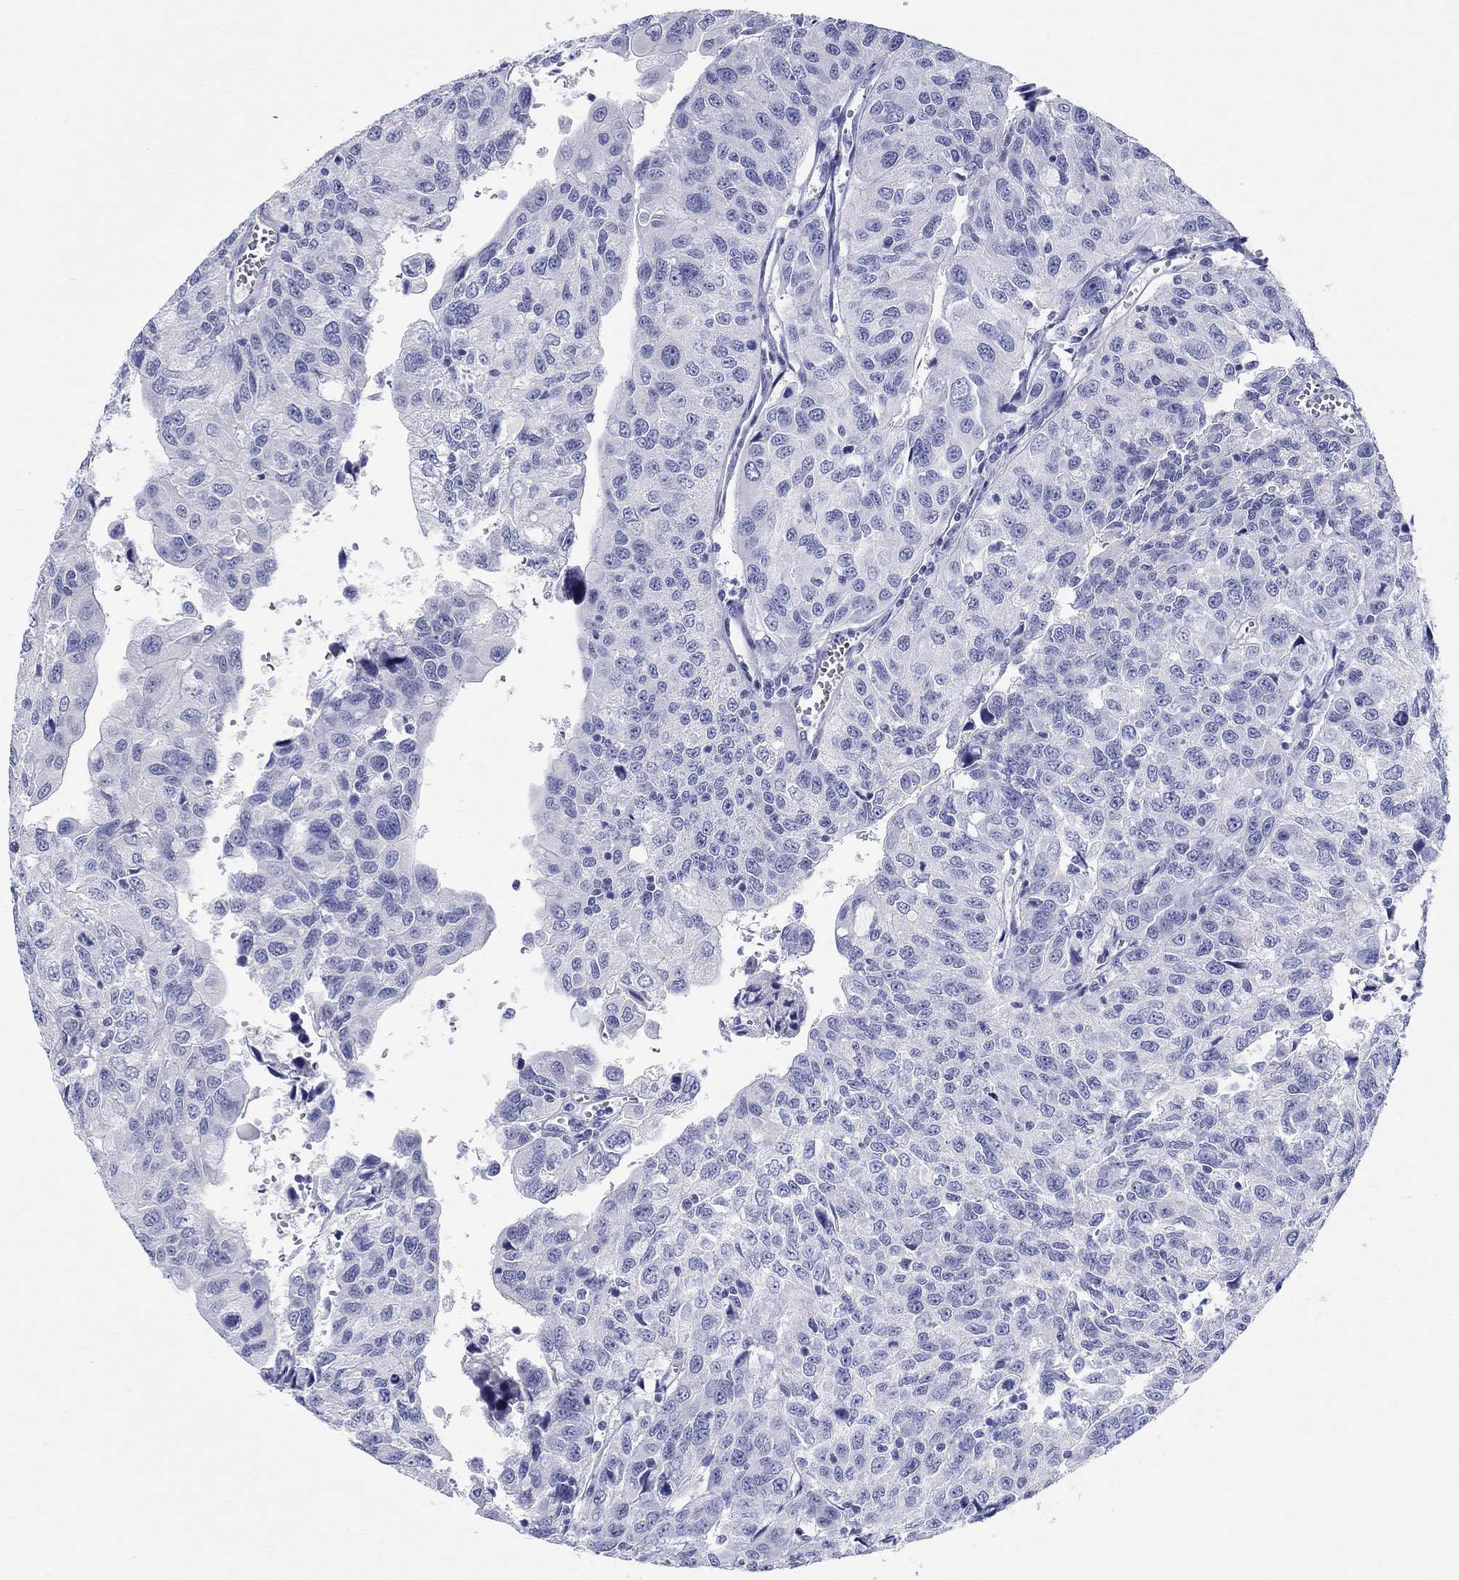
{"staining": {"intensity": "negative", "quantity": "none", "location": "none"}, "tissue": "urothelial cancer", "cell_type": "Tumor cells", "image_type": "cancer", "snomed": [{"axis": "morphology", "description": "Urothelial carcinoma, NOS"}, {"axis": "morphology", "description": "Urothelial carcinoma, High grade"}, {"axis": "topography", "description": "Urinary bladder"}], "caption": "Immunohistochemistry (IHC) of human transitional cell carcinoma shows no positivity in tumor cells.", "gene": "LAMP5", "patient": {"sex": "female", "age": 73}}